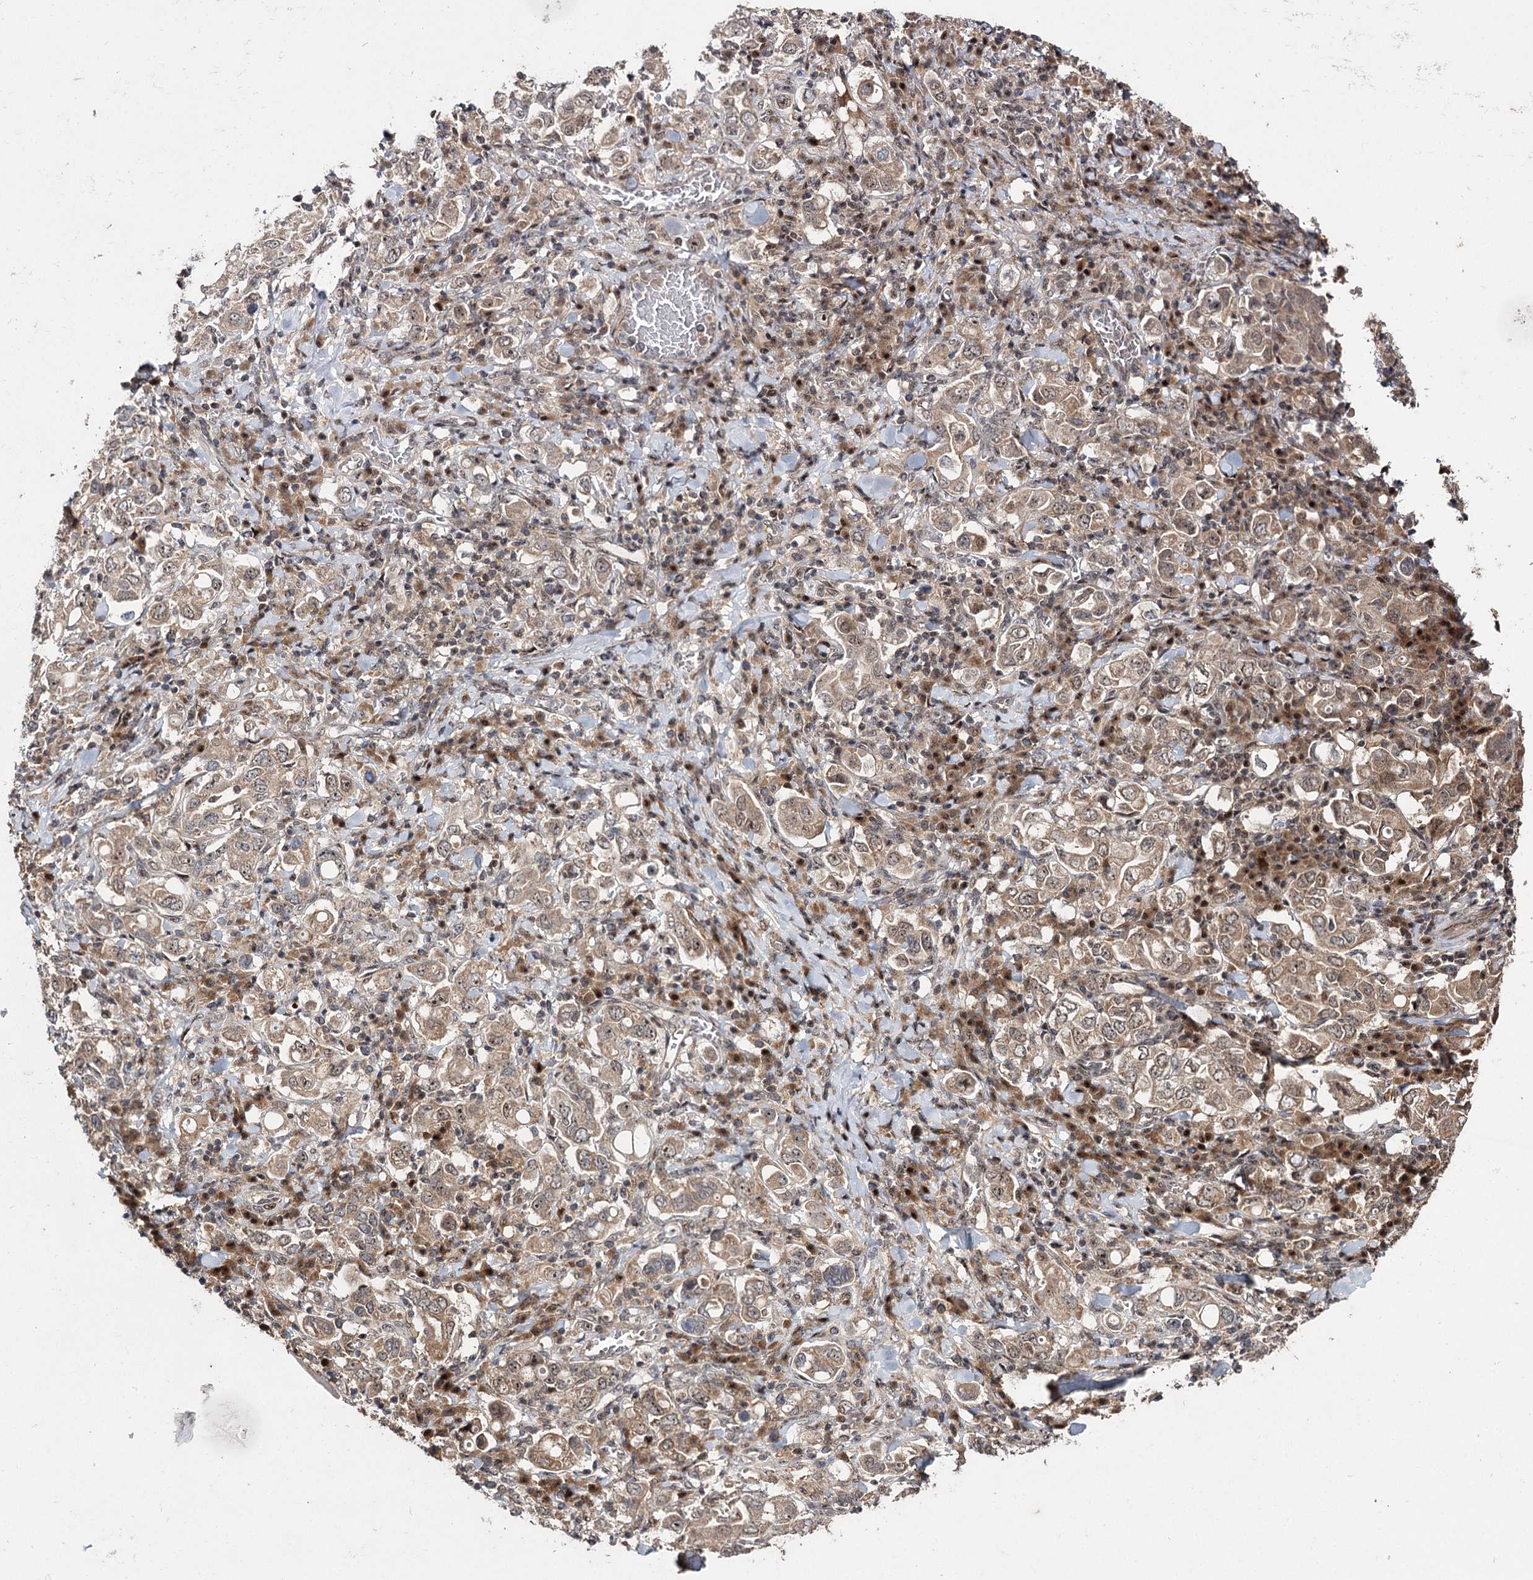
{"staining": {"intensity": "moderate", "quantity": ">75%", "location": "cytoplasmic/membranous,nuclear"}, "tissue": "stomach cancer", "cell_type": "Tumor cells", "image_type": "cancer", "snomed": [{"axis": "morphology", "description": "Adenocarcinoma, NOS"}, {"axis": "topography", "description": "Stomach, upper"}], "caption": "IHC of human adenocarcinoma (stomach) exhibits medium levels of moderate cytoplasmic/membranous and nuclear positivity in about >75% of tumor cells. The protein of interest is stained brown, and the nuclei are stained in blue (DAB (3,3'-diaminobenzidine) IHC with brightfield microscopy, high magnification).", "gene": "MKNK2", "patient": {"sex": "male", "age": 62}}